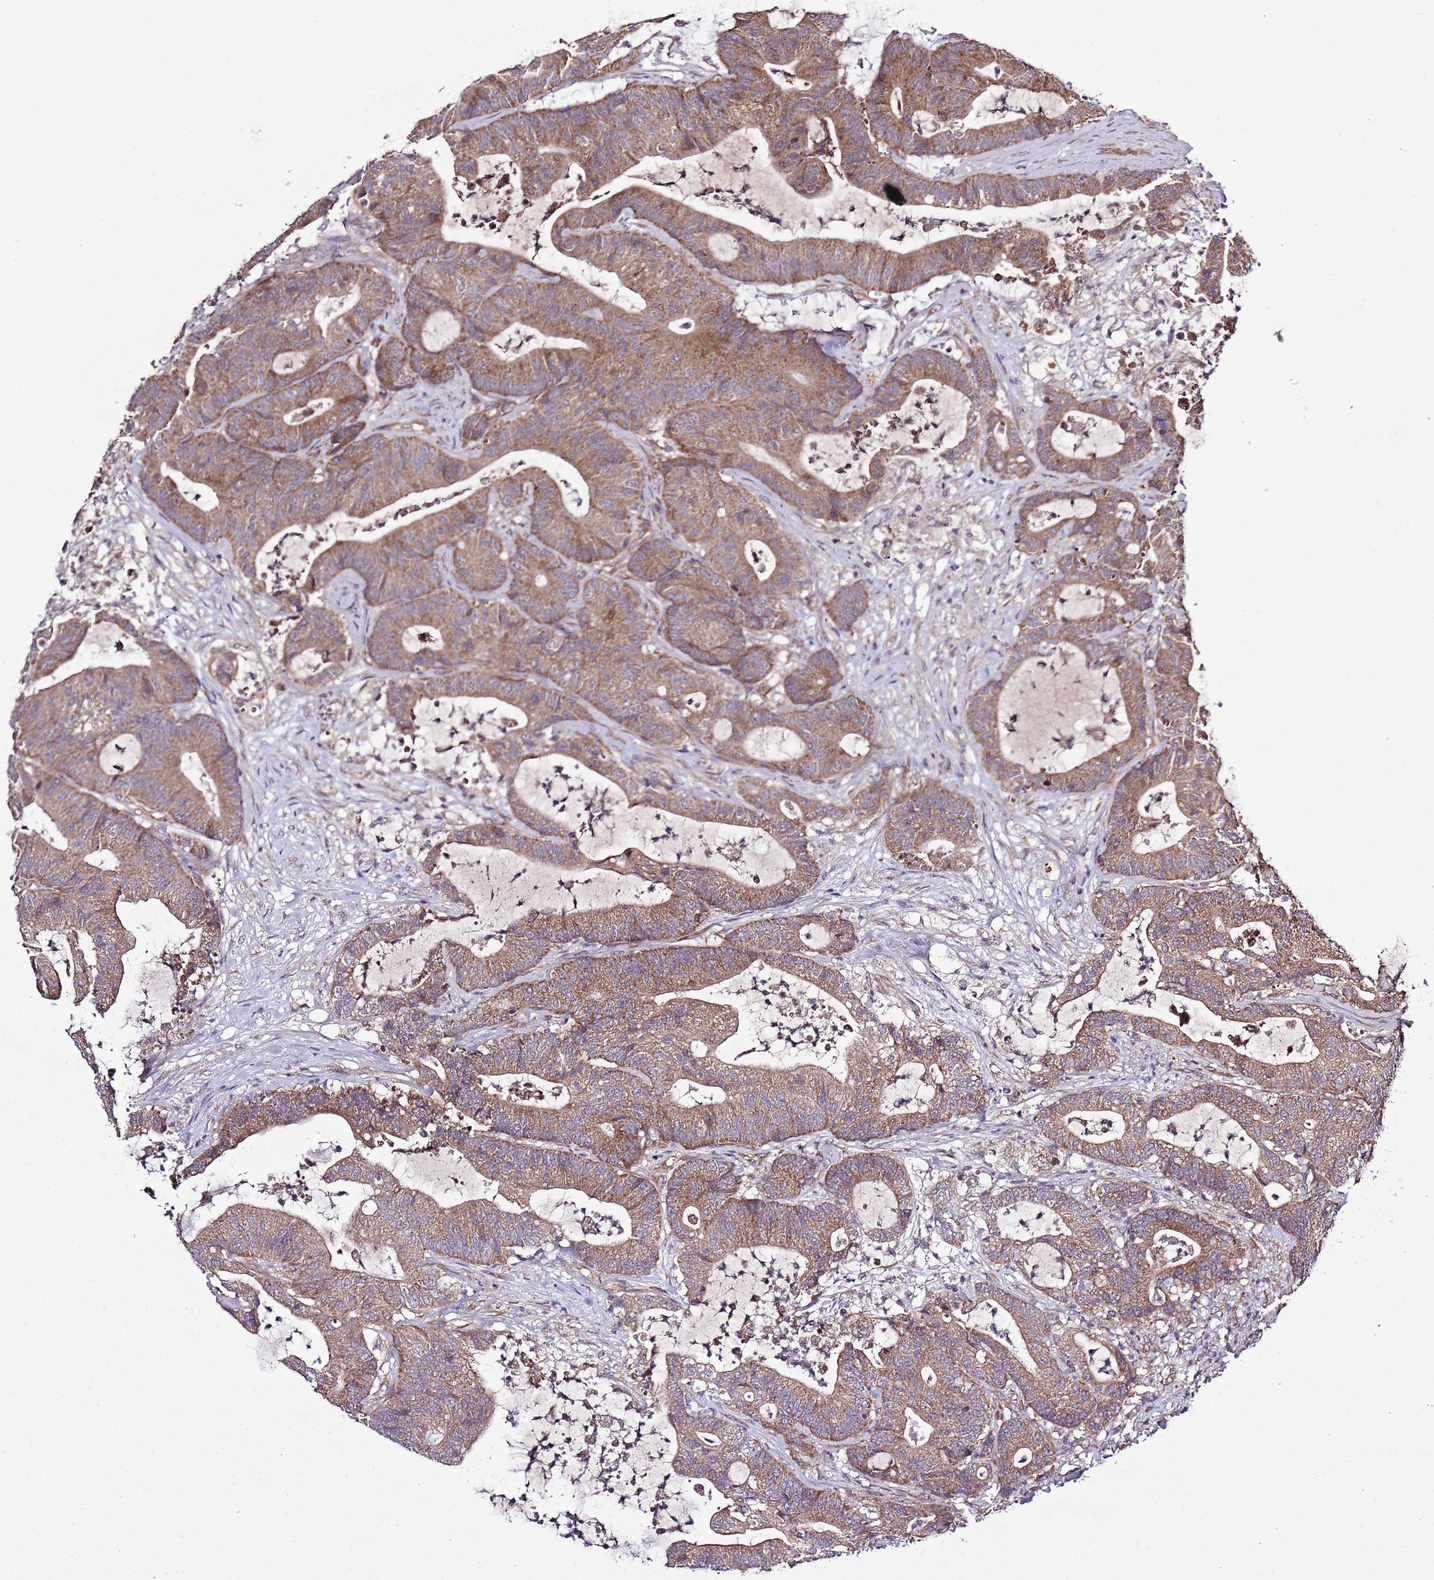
{"staining": {"intensity": "moderate", "quantity": ">75%", "location": "cytoplasmic/membranous"}, "tissue": "colorectal cancer", "cell_type": "Tumor cells", "image_type": "cancer", "snomed": [{"axis": "morphology", "description": "Adenocarcinoma, NOS"}, {"axis": "topography", "description": "Colon"}], "caption": "Adenocarcinoma (colorectal) stained for a protein exhibits moderate cytoplasmic/membranous positivity in tumor cells. The staining was performed using DAB to visualize the protein expression in brown, while the nuclei were stained in blue with hematoxylin (Magnification: 20x).", "gene": "MFNG", "patient": {"sex": "female", "age": 84}}